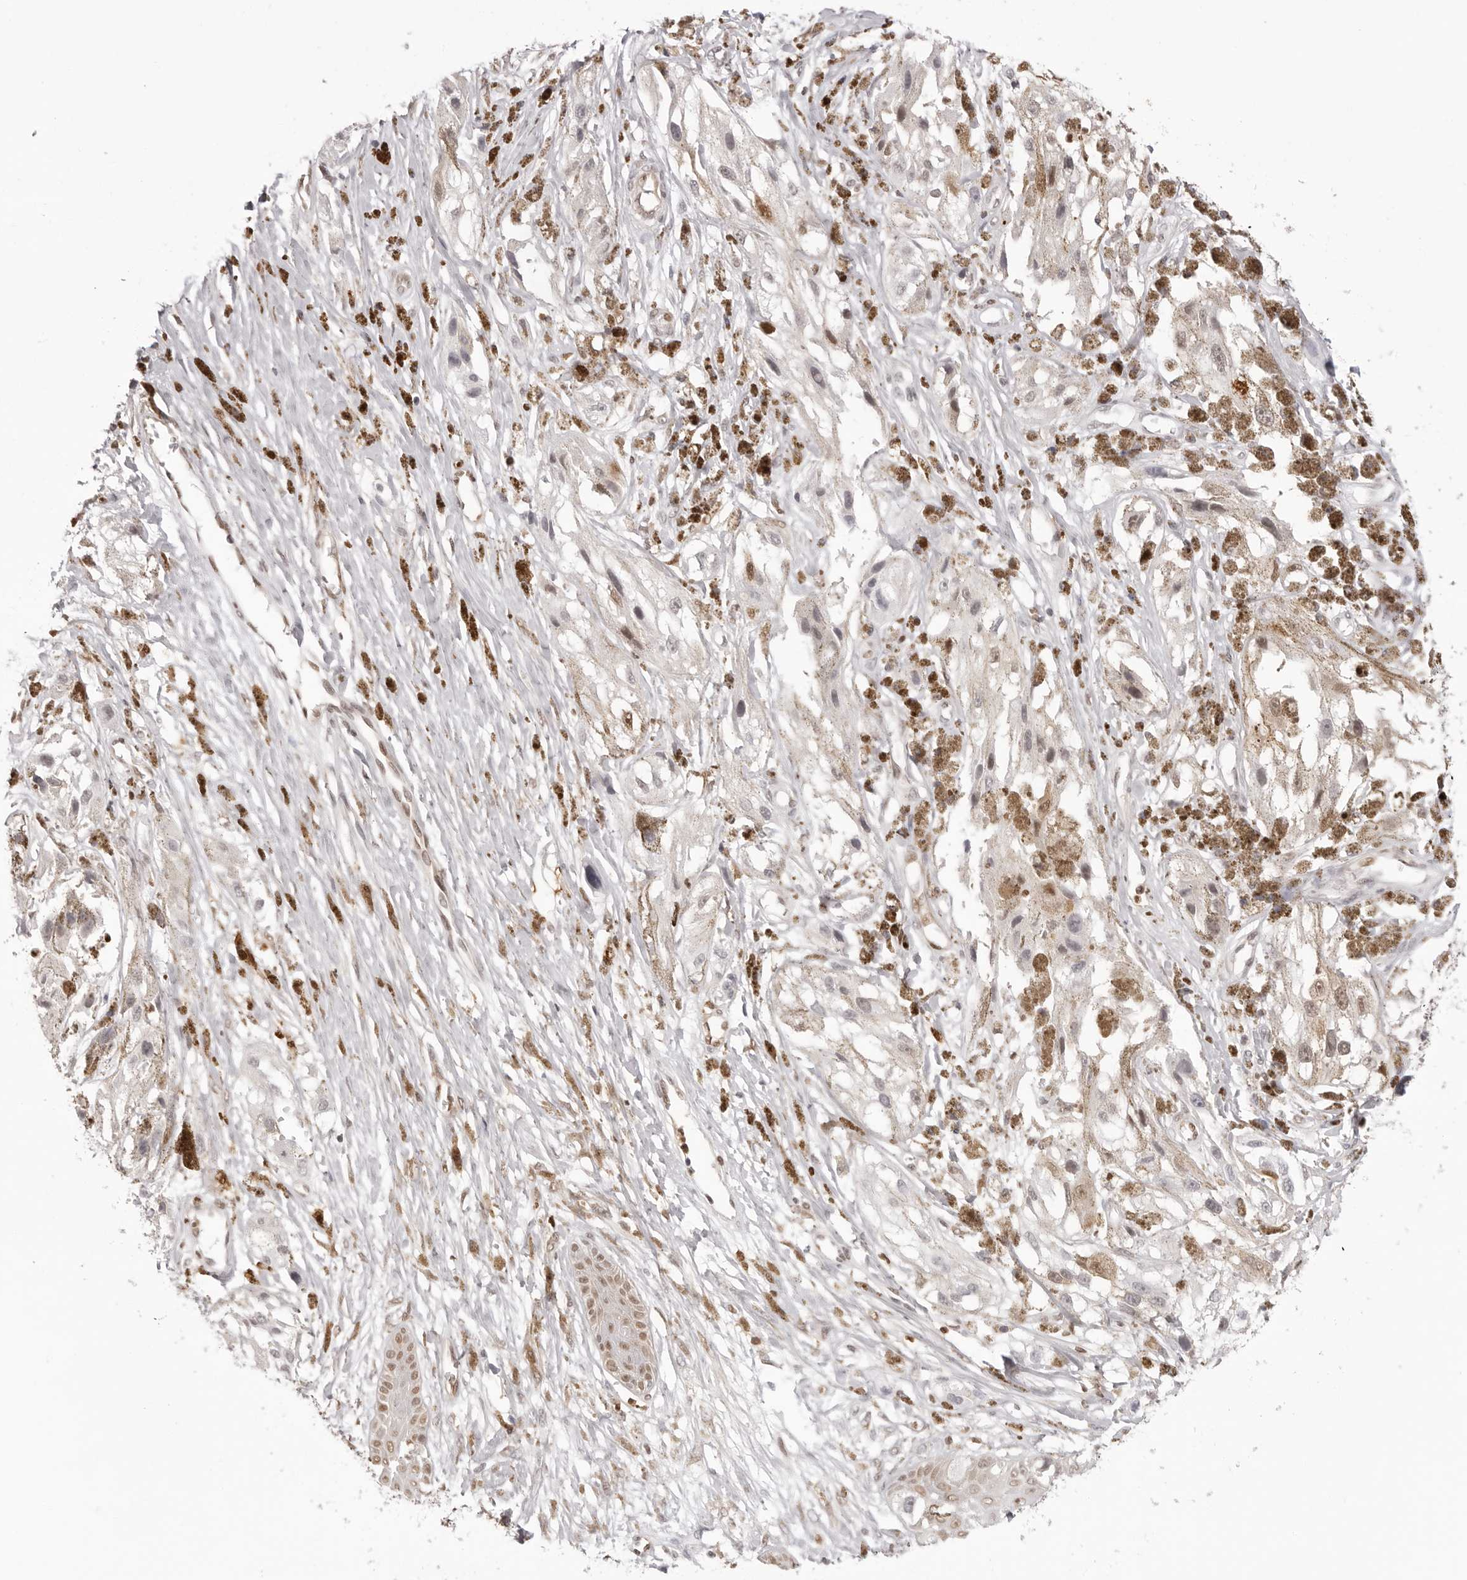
{"staining": {"intensity": "weak", "quantity": "<25%", "location": "nuclear"}, "tissue": "melanoma", "cell_type": "Tumor cells", "image_type": "cancer", "snomed": [{"axis": "morphology", "description": "Malignant melanoma, NOS"}, {"axis": "topography", "description": "Skin"}], "caption": "Immunohistochemistry (IHC) micrograph of neoplastic tissue: malignant melanoma stained with DAB (3,3'-diaminobenzidine) shows no significant protein positivity in tumor cells.", "gene": "HSPA4", "patient": {"sex": "male", "age": 88}}